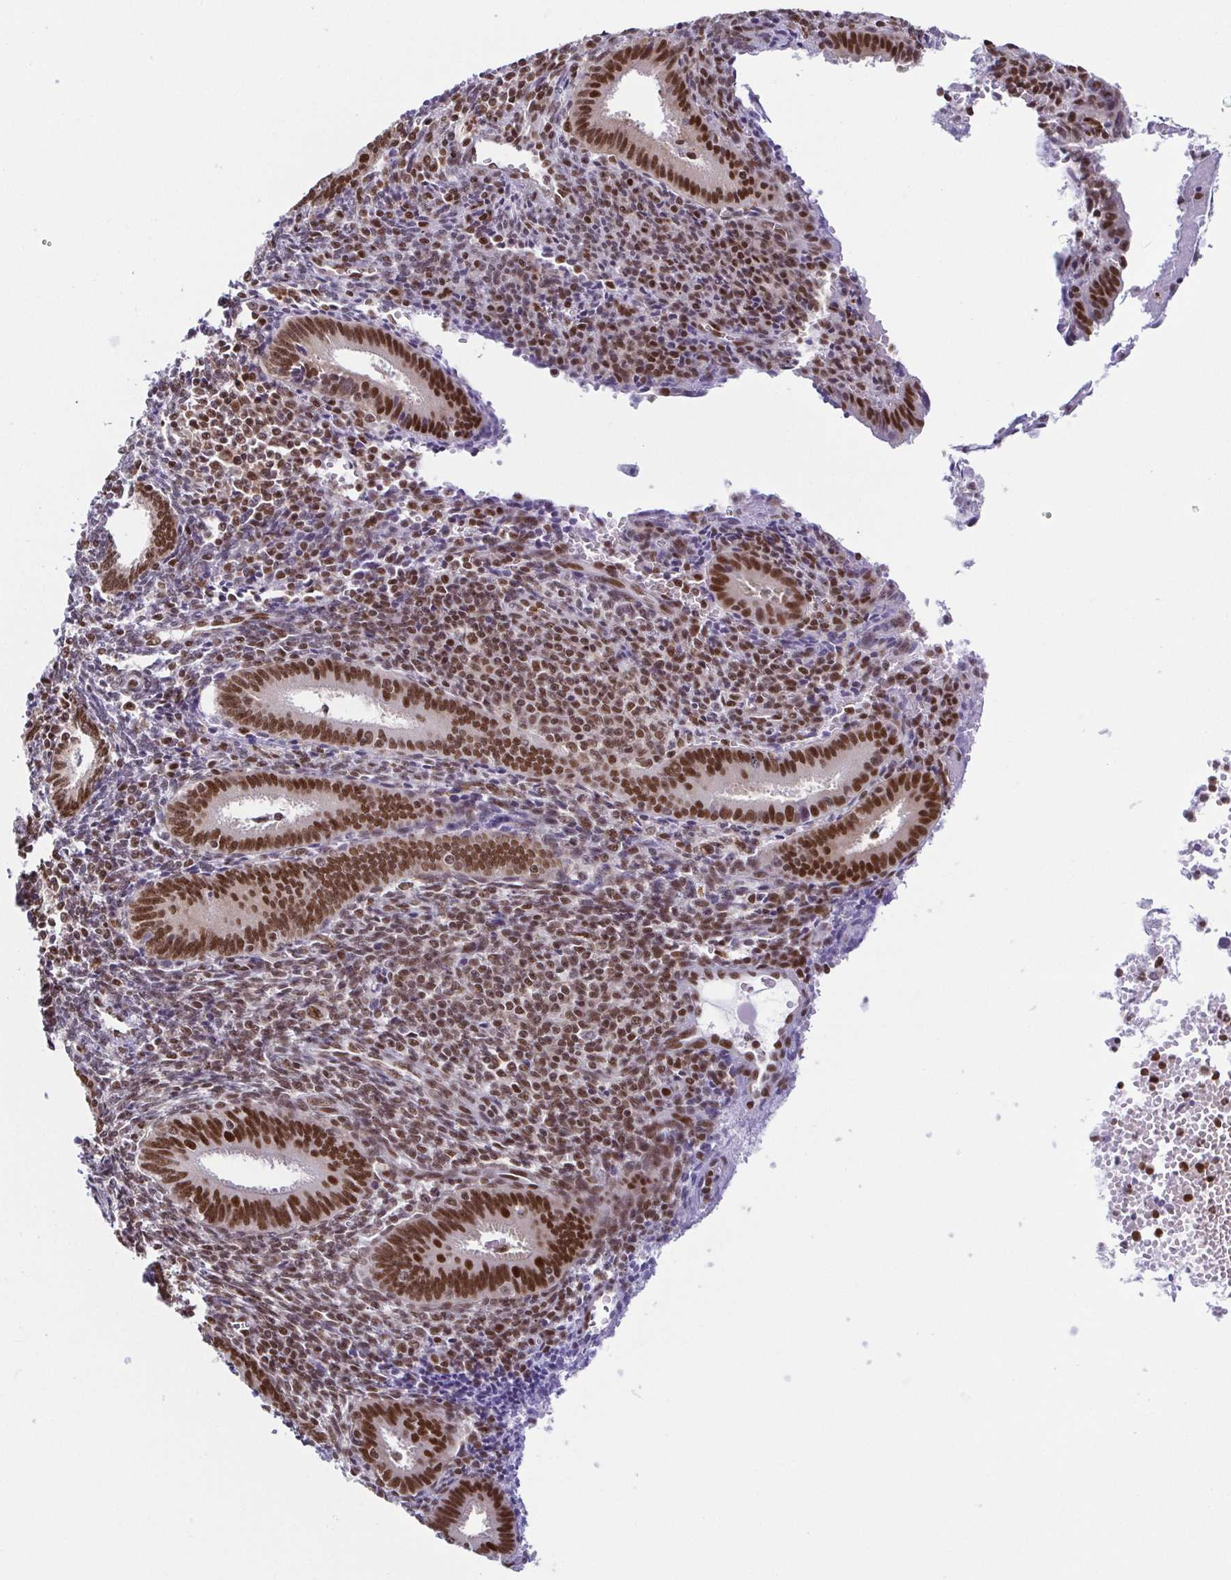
{"staining": {"intensity": "moderate", "quantity": "25%-75%", "location": "nuclear"}, "tissue": "endometrium", "cell_type": "Cells in endometrial stroma", "image_type": "normal", "snomed": [{"axis": "morphology", "description": "Normal tissue, NOS"}, {"axis": "topography", "description": "Endometrium"}], "caption": "A high-resolution histopathology image shows immunohistochemistry (IHC) staining of normal endometrium, which demonstrates moderate nuclear expression in about 25%-75% of cells in endometrial stroma. The staining was performed using DAB (3,3'-diaminobenzidine) to visualize the protein expression in brown, while the nuclei were stained in blue with hematoxylin (Magnification: 20x).", "gene": "EWSR1", "patient": {"sex": "female", "age": 41}}